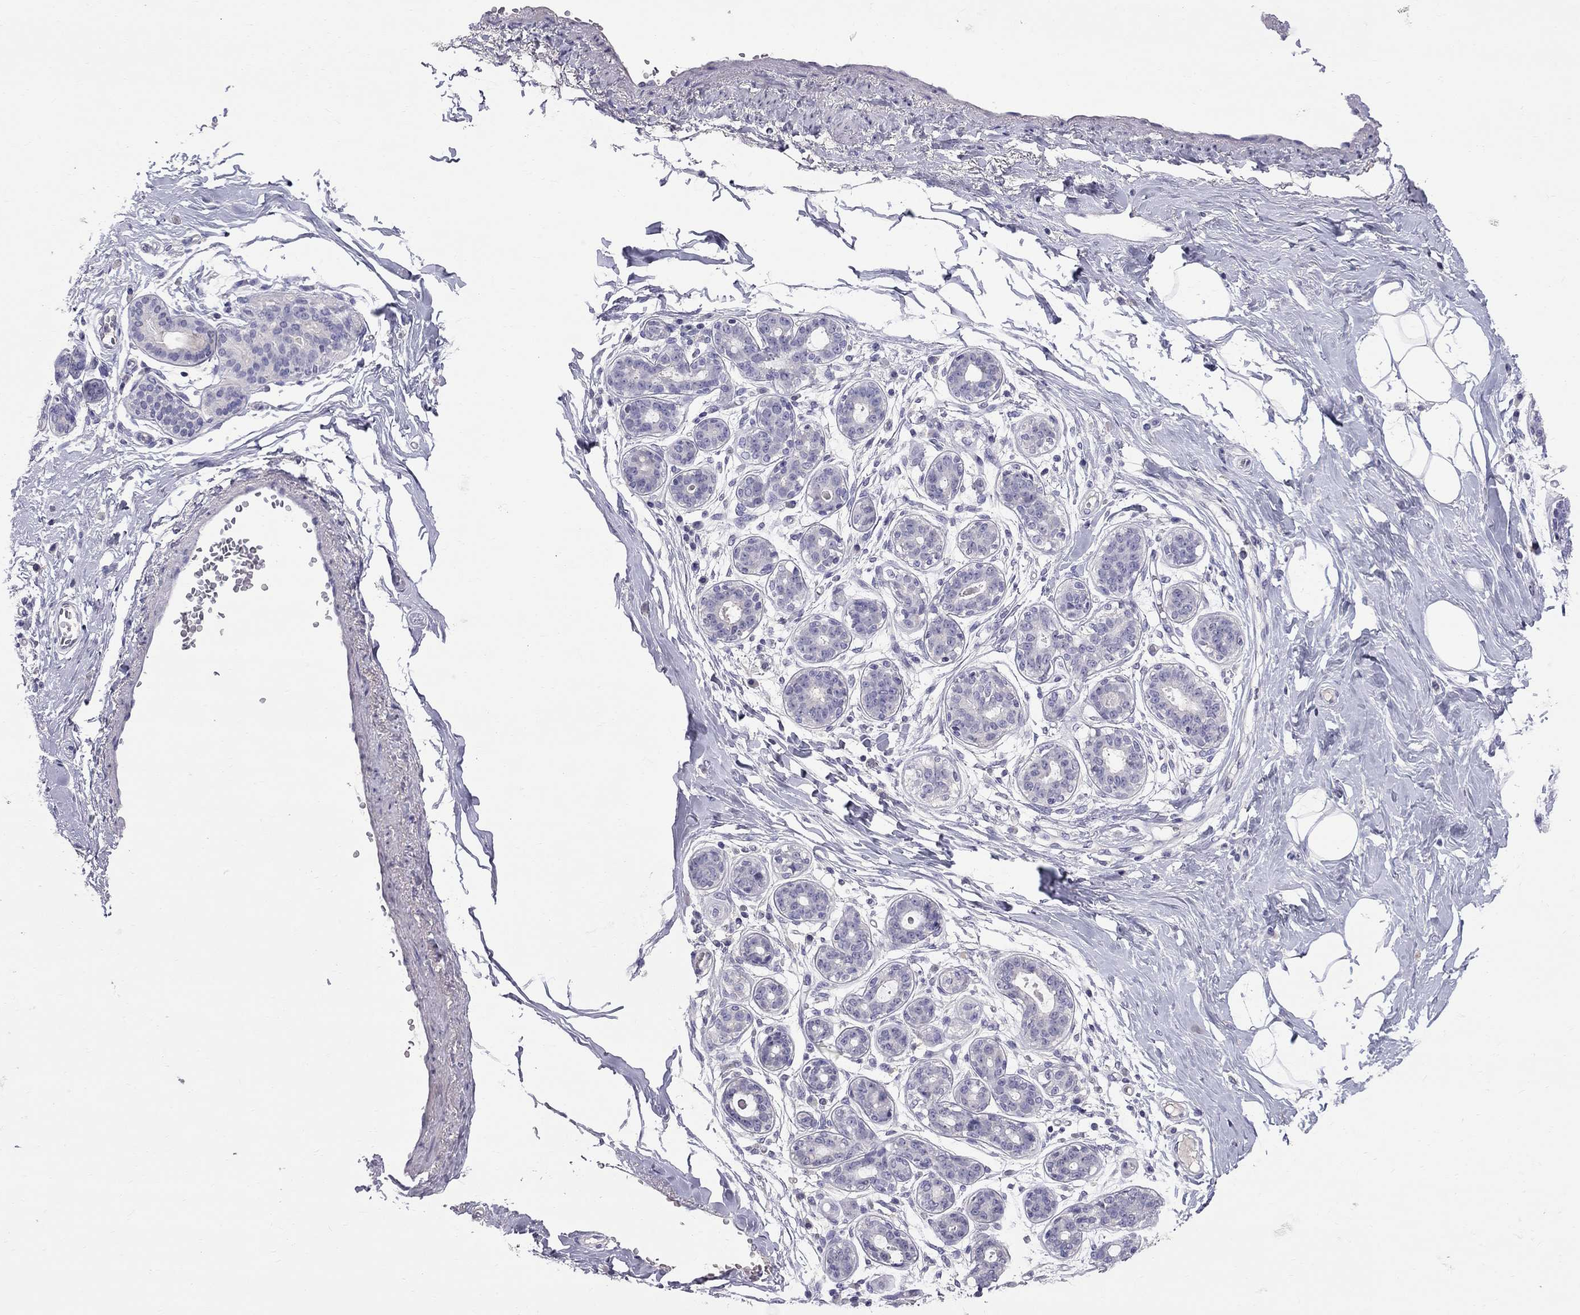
{"staining": {"intensity": "negative", "quantity": "none", "location": "none"}, "tissue": "breast", "cell_type": "Adipocytes", "image_type": "normal", "snomed": [{"axis": "morphology", "description": "Normal tissue, NOS"}, {"axis": "topography", "description": "Skin"}, {"axis": "topography", "description": "Breast"}], "caption": "Adipocytes are negative for brown protein staining in benign breast. (Stains: DAB (3,3'-diaminobenzidine) IHC with hematoxylin counter stain, Microscopy: brightfield microscopy at high magnification).", "gene": "CFAP91", "patient": {"sex": "female", "age": 43}}